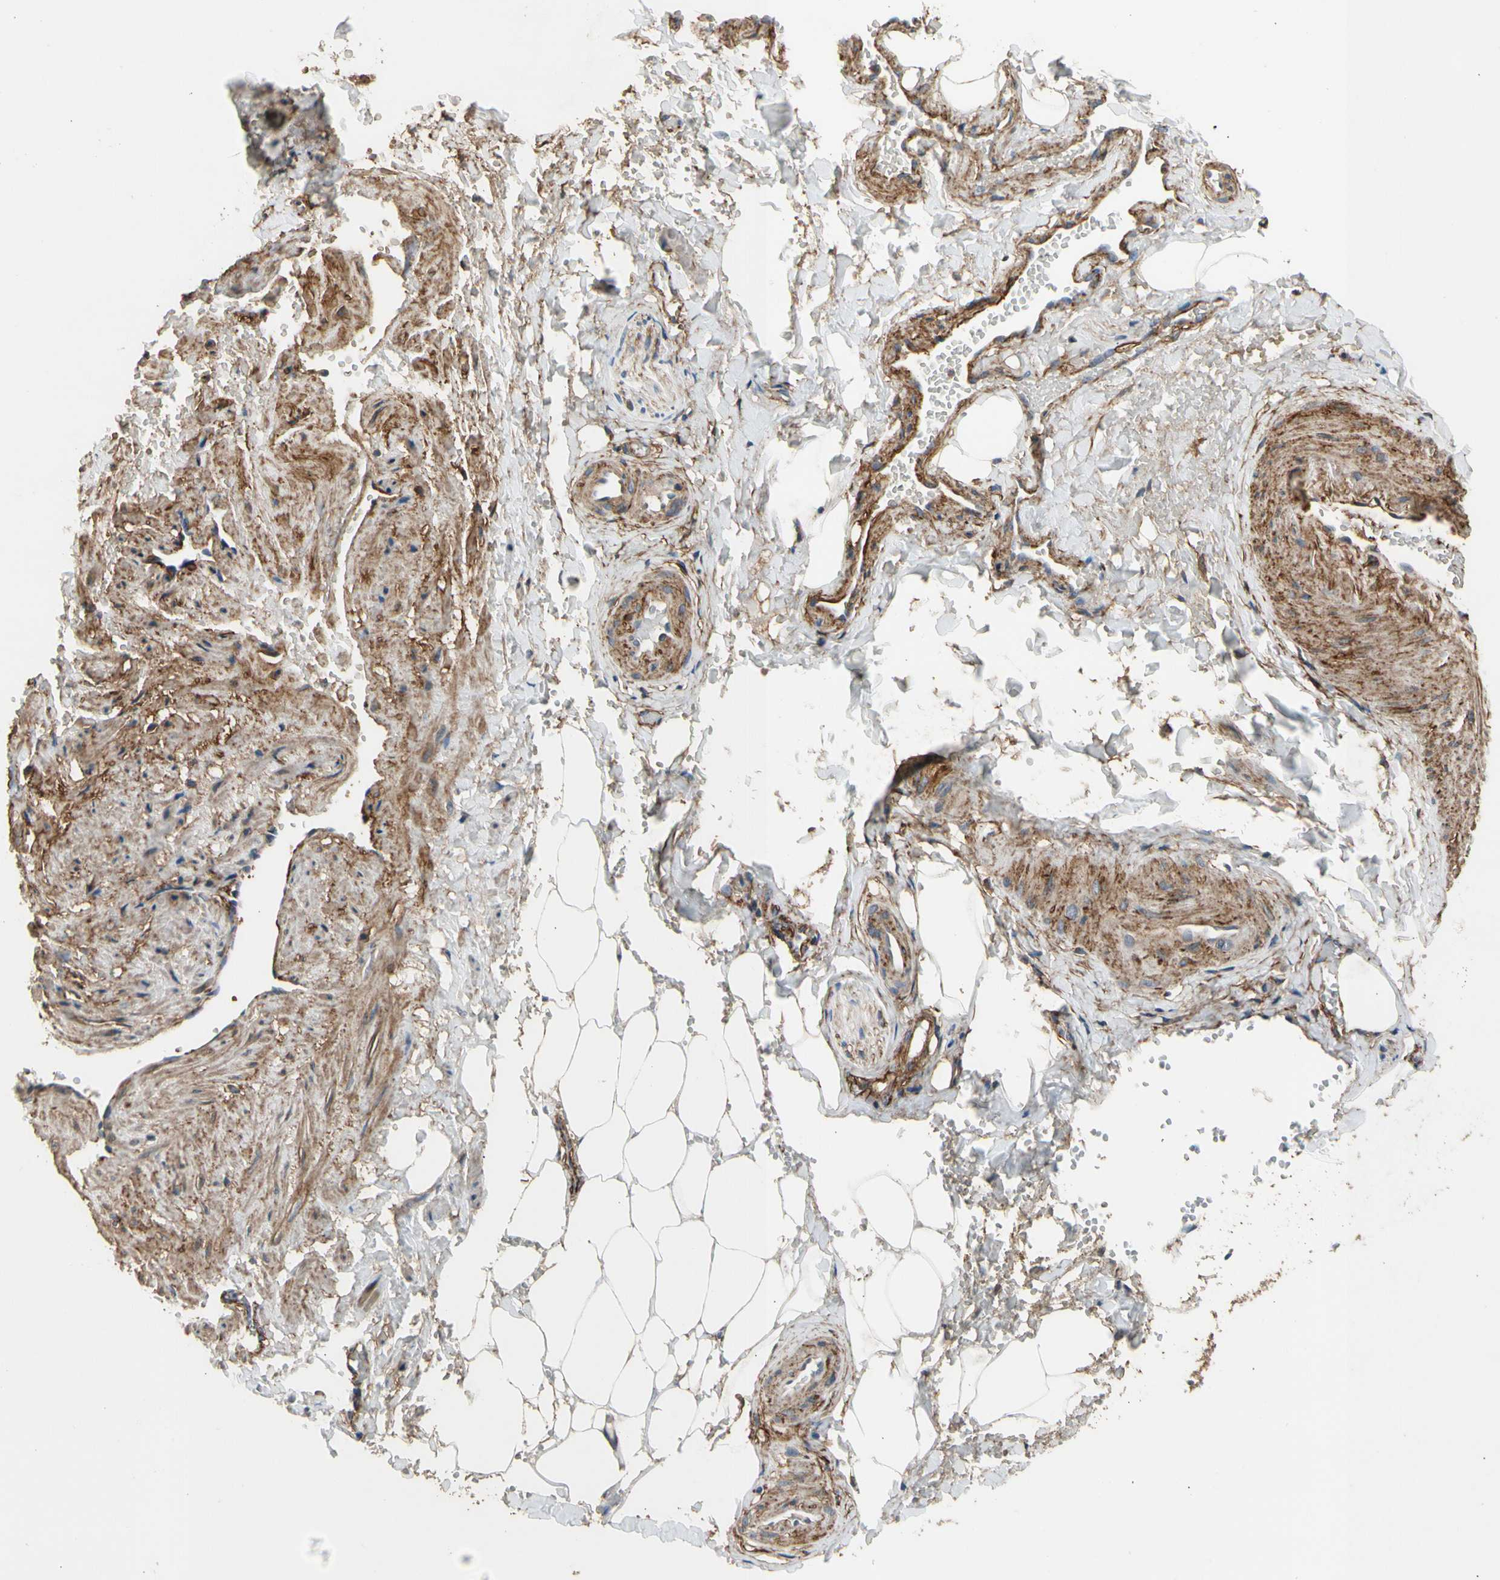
{"staining": {"intensity": "moderate", "quantity": "25%-75%", "location": "cytoplasmic/membranous"}, "tissue": "adipose tissue", "cell_type": "Adipocytes", "image_type": "normal", "snomed": [{"axis": "morphology", "description": "Normal tissue, NOS"}, {"axis": "topography", "description": "Soft tissue"}, {"axis": "topography", "description": "Vascular tissue"}], "caption": "Adipose tissue stained with immunohistochemistry reveals moderate cytoplasmic/membranous expression in about 25%-75% of adipocytes. (Brightfield microscopy of DAB IHC at high magnification).", "gene": "SUSD2", "patient": {"sex": "female", "age": 35}}